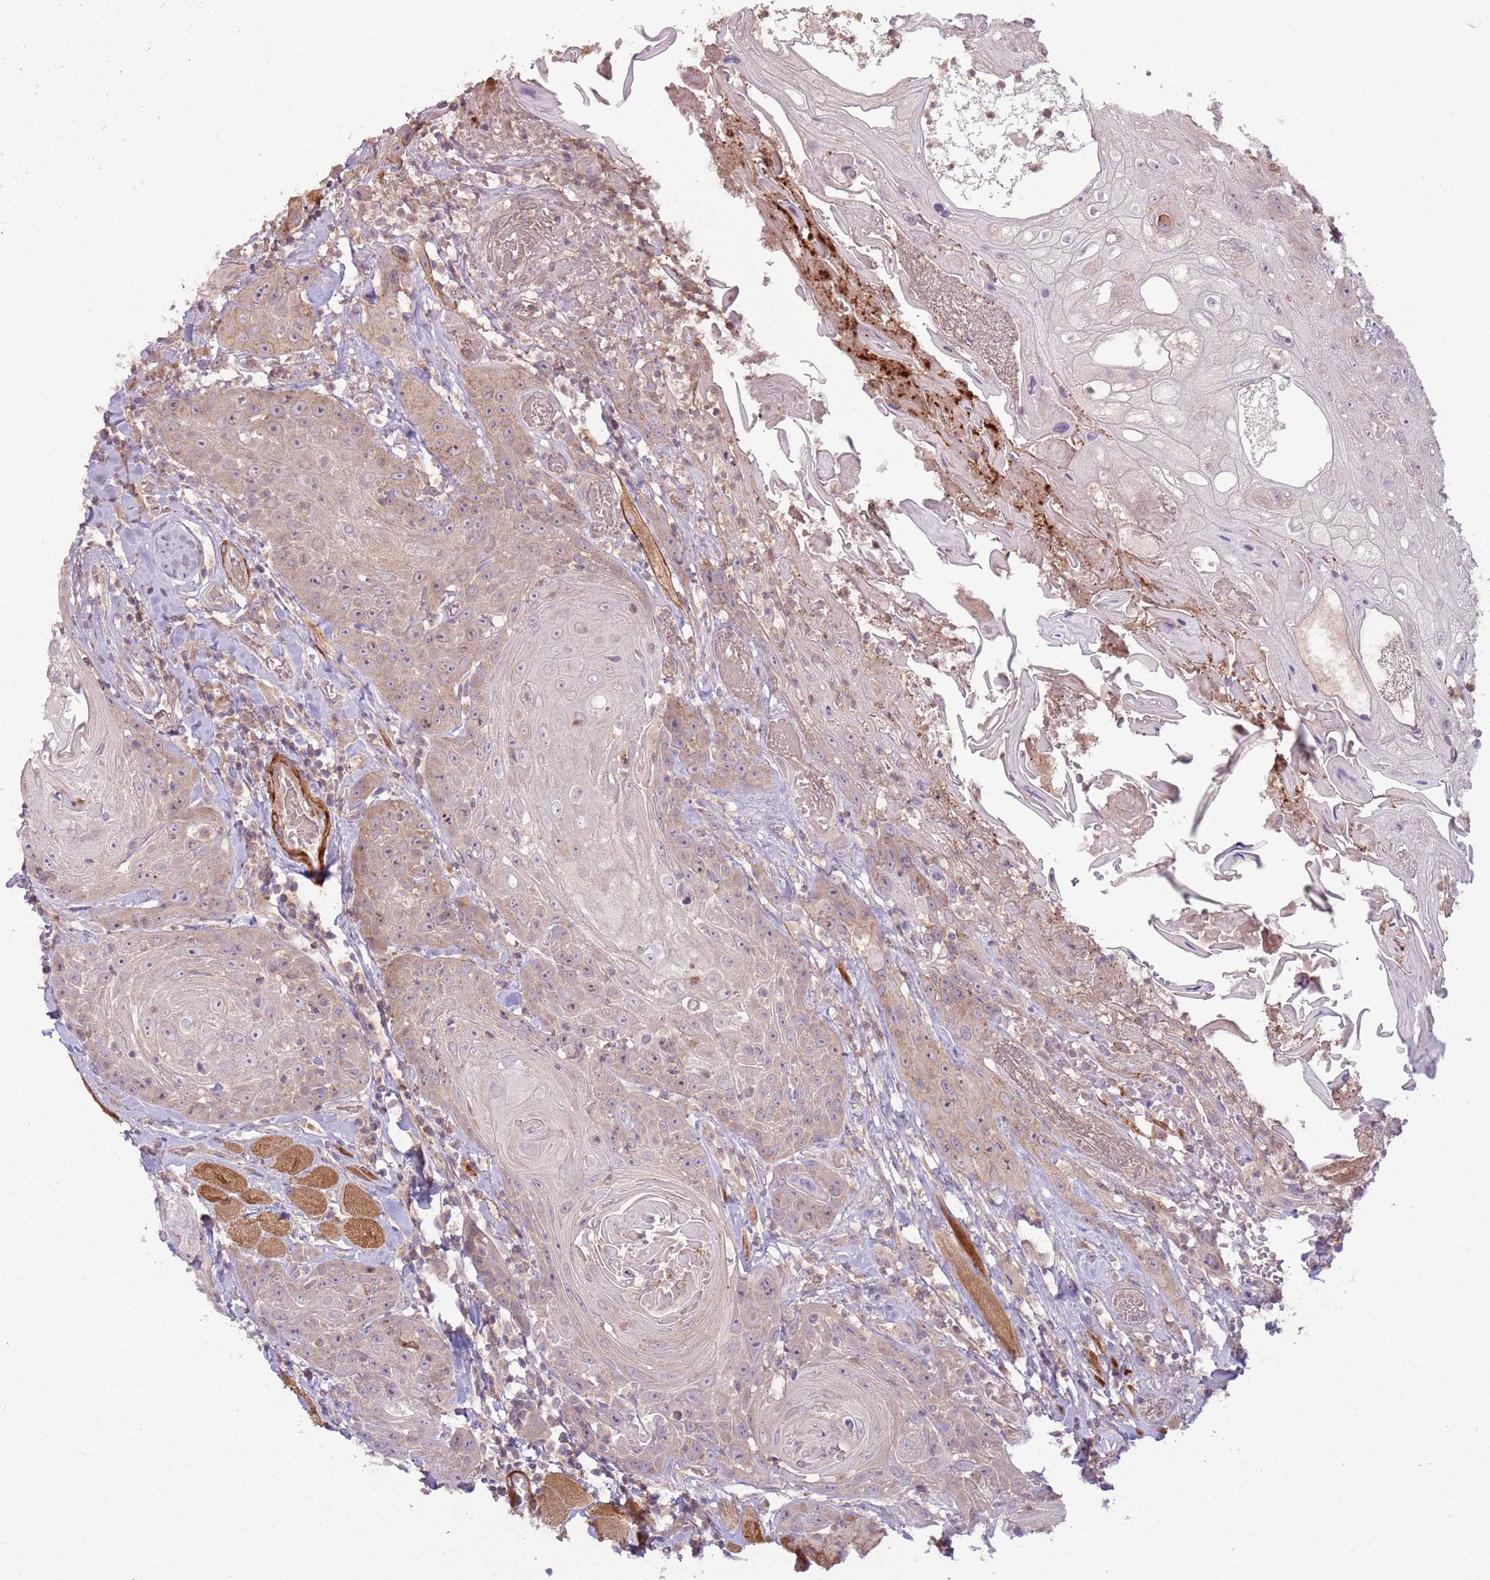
{"staining": {"intensity": "weak", "quantity": "<25%", "location": "cytoplasmic/membranous"}, "tissue": "head and neck cancer", "cell_type": "Tumor cells", "image_type": "cancer", "snomed": [{"axis": "morphology", "description": "Squamous cell carcinoma, NOS"}, {"axis": "topography", "description": "Head-Neck"}], "caption": "A micrograph of human head and neck cancer is negative for staining in tumor cells.", "gene": "DTD2", "patient": {"sex": "female", "age": 59}}